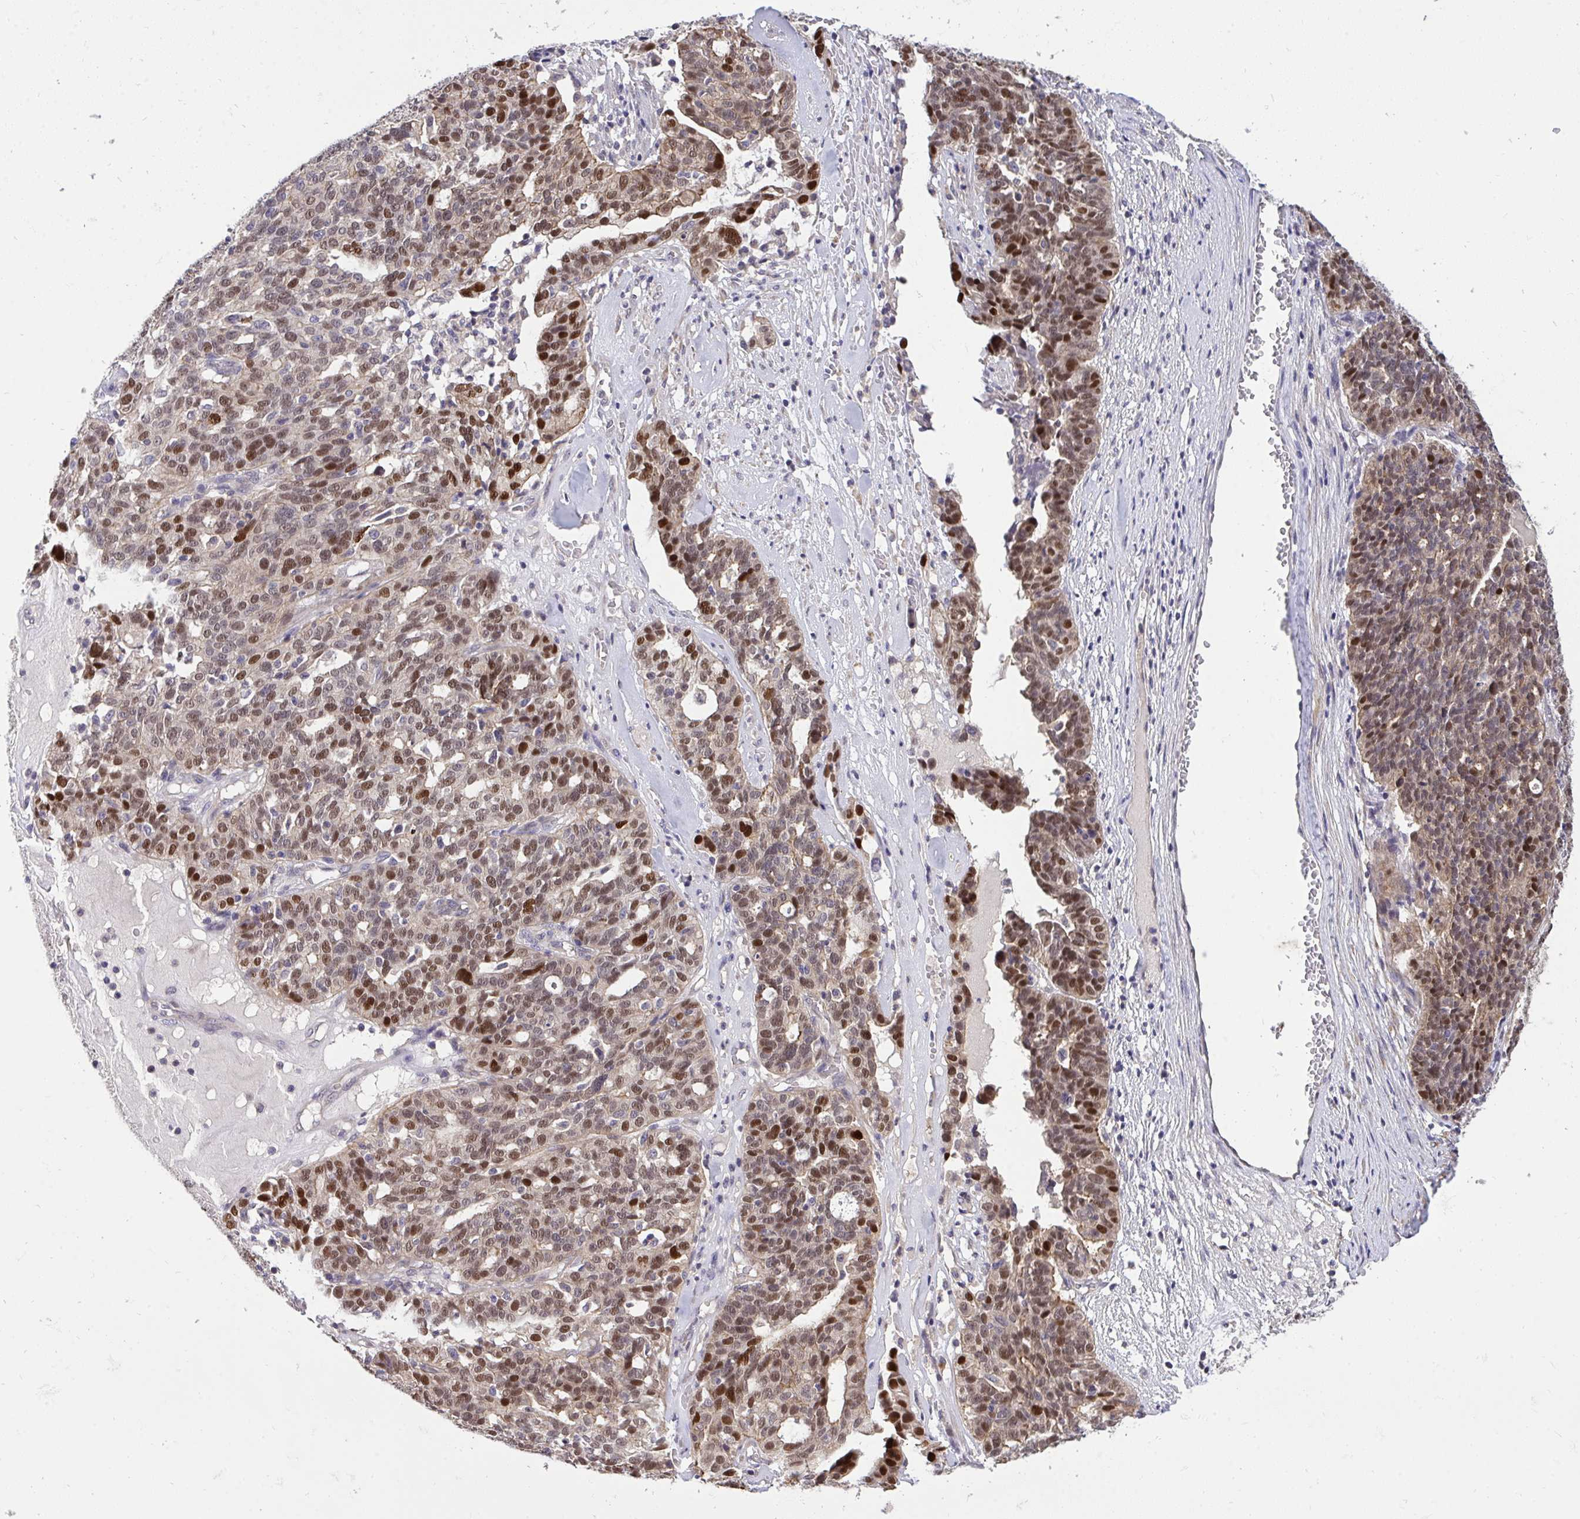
{"staining": {"intensity": "strong", "quantity": "25%-75%", "location": "nuclear"}, "tissue": "ovarian cancer", "cell_type": "Tumor cells", "image_type": "cancer", "snomed": [{"axis": "morphology", "description": "Cystadenocarcinoma, serous, NOS"}, {"axis": "topography", "description": "Ovary"}], "caption": "Immunohistochemical staining of human ovarian cancer (serous cystadenocarcinoma) exhibits high levels of strong nuclear protein positivity in about 25%-75% of tumor cells.", "gene": "C19orf54", "patient": {"sex": "female", "age": 59}}